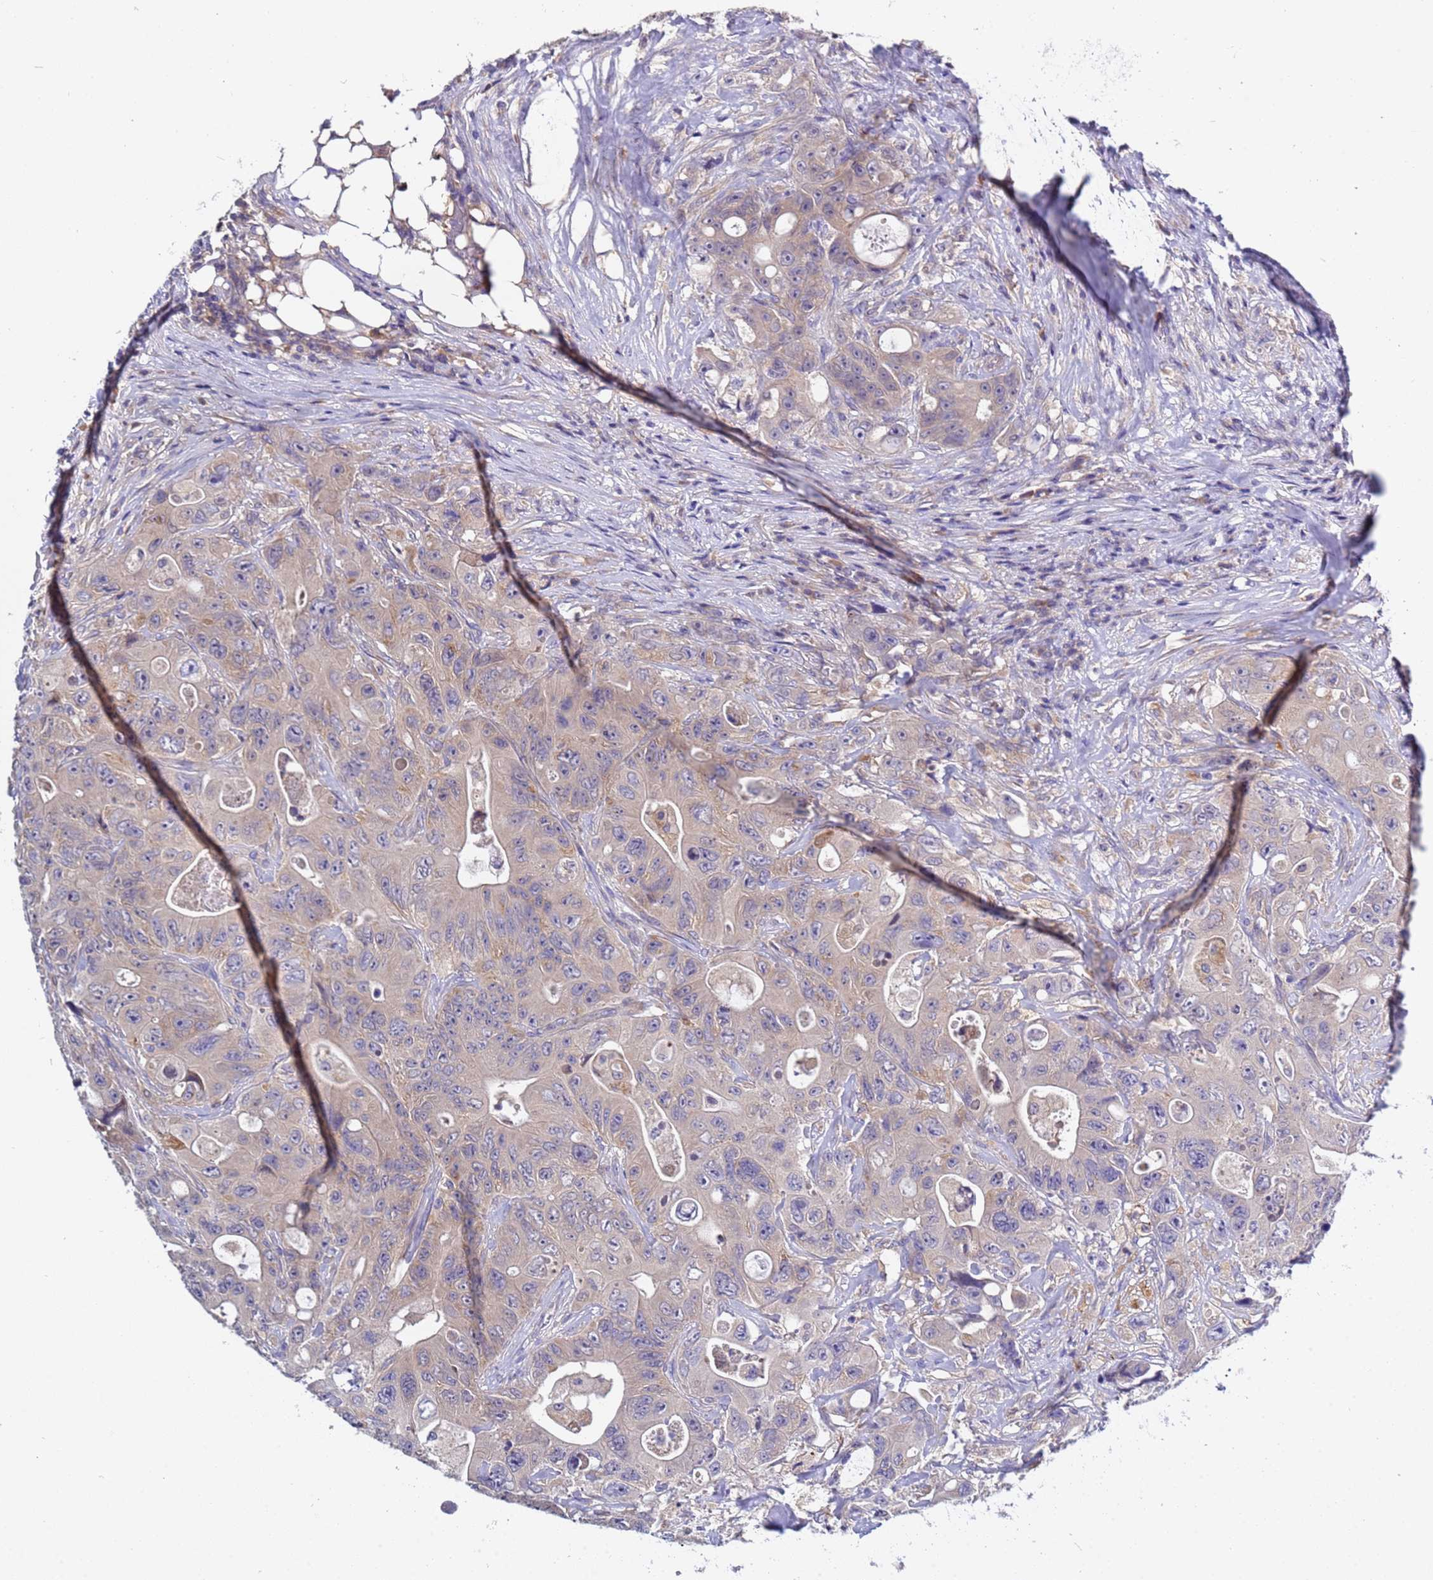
{"staining": {"intensity": "weak", "quantity": "25%-75%", "location": "cytoplasmic/membranous"}, "tissue": "colorectal cancer", "cell_type": "Tumor cells", "image_type": "cancer", "snomed": [{"axis": "morphology", "description": "Adenocarcinoma, NOS"}, {"axis": "topography", "description": "Colon"}], "caption": "Protein positivity by immunohistochemistry (IHC) exhibits weak cytoplasmic/membranous expression in approximately 25%-75% of tumor cells in colorectal cancer.", "gene": "ELMOD2", "patient": {"sex": "female", "age": 46}}